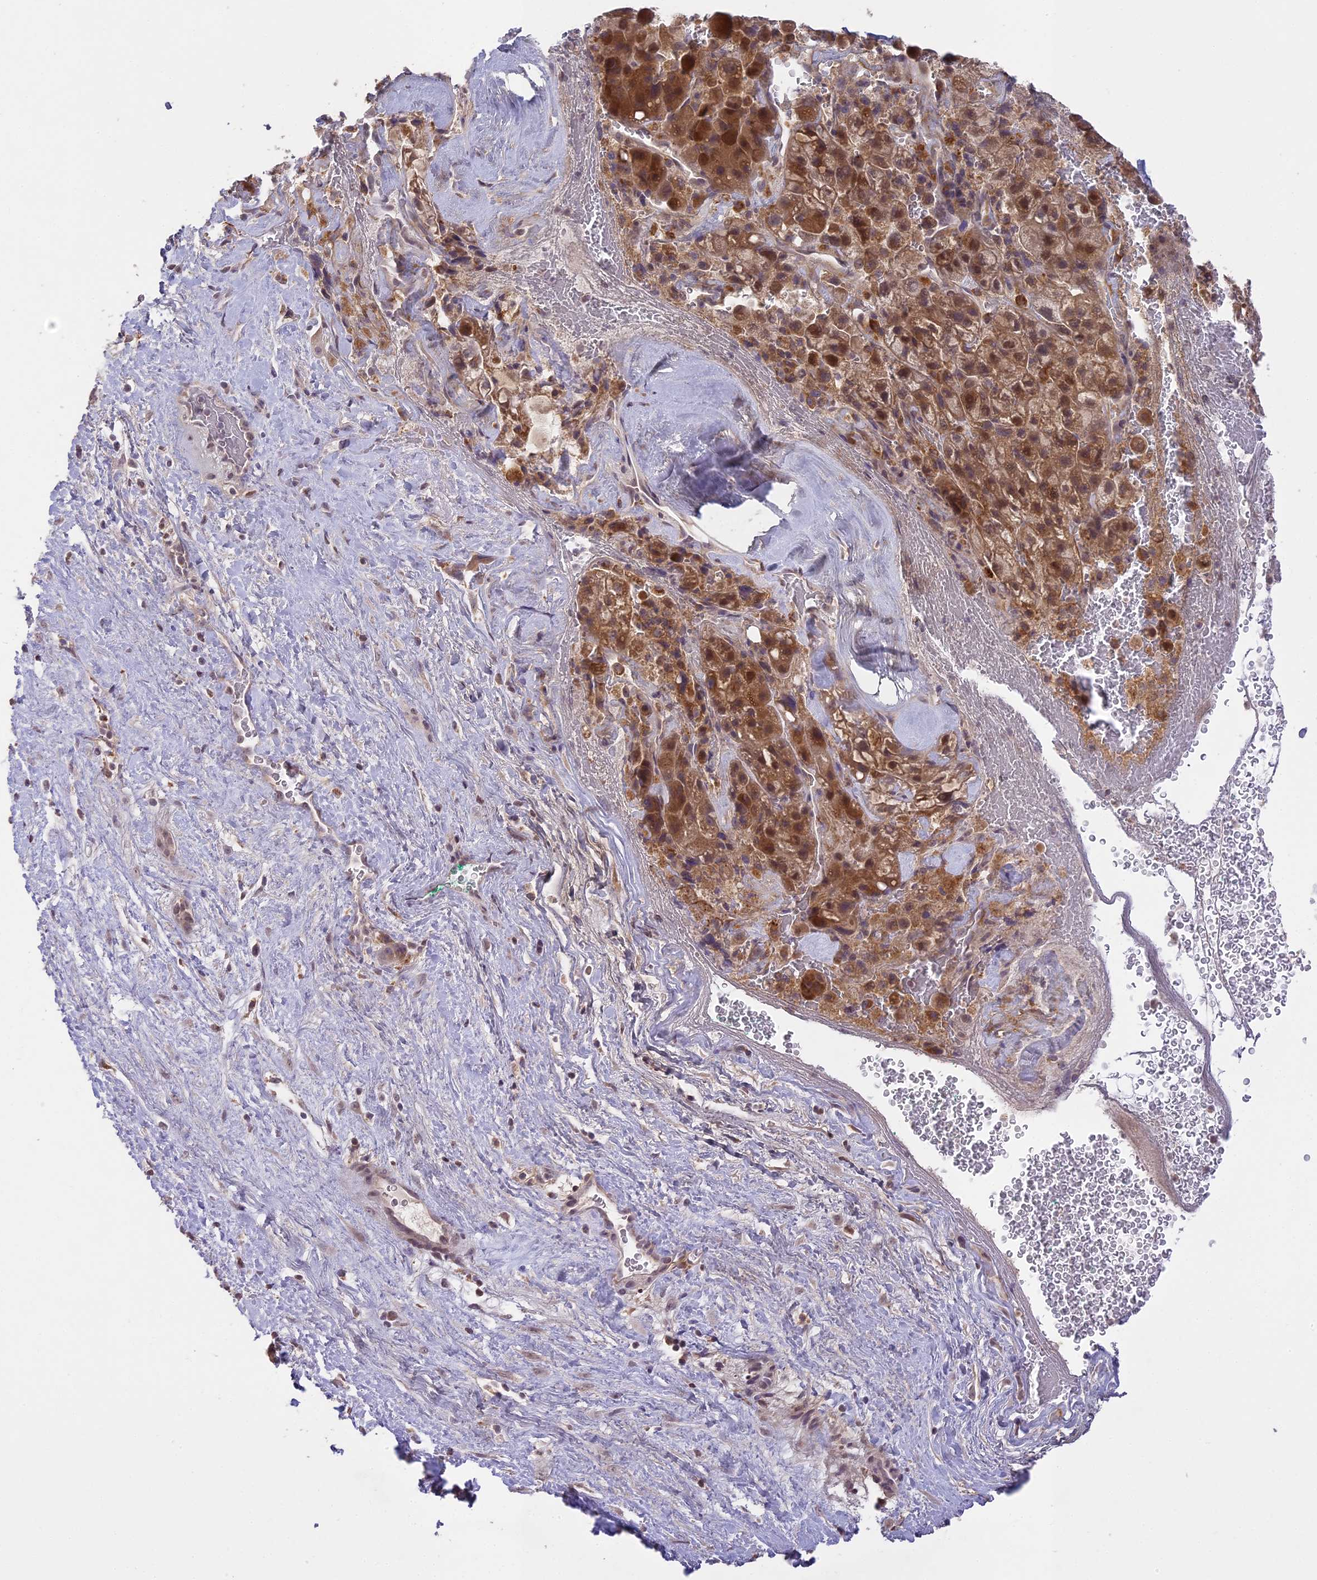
{"staining": {"intensity": "moderate", "quantity": ">75%", "location": "cytoplasmic/membranous,nuclear"}, "tissue": "liver cancer", "cell_type": "Tumor cells", "image_type": "cancer", "snomed": [{"axis": "morphology", "description": "Normal tissue, NOS"}, {"axis": "morphology", "description": "Carcinoma, Hepatocellular, NOS"}, {"axis": "topography", "description": "Liver"}], "caption": "High-power microscopy captured an immunohistochemistry micrograph of liver cancer, revealing moderate cytoplasmic/membranous and nuclear positivity in approximately >75% of tumor cells.", "gene": "ERG28", "patient": {"sex": "male", "age": 57}}